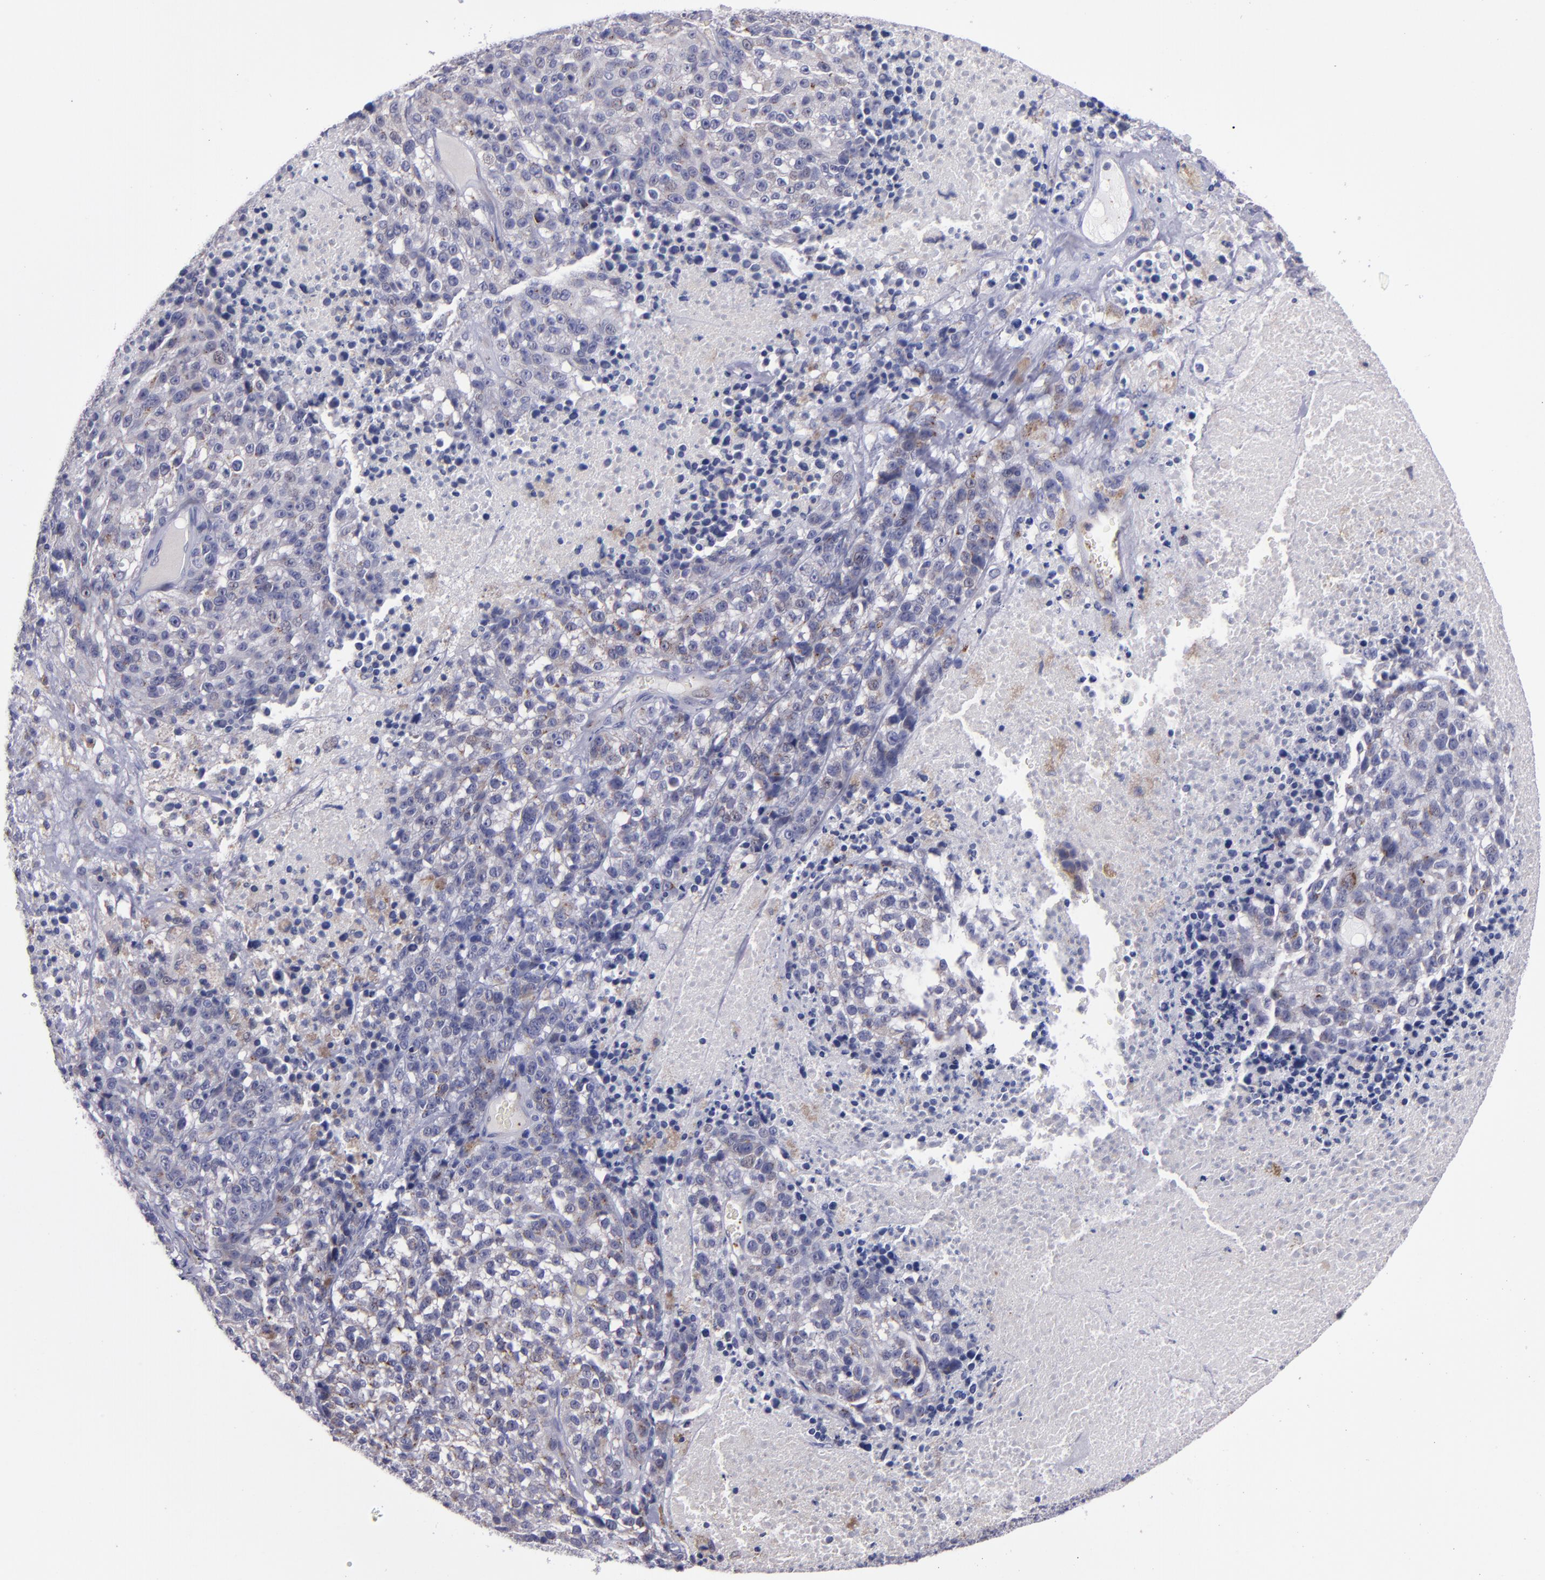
{"staining": {"intensity": "moderate", "quantity": "25%-75%", "location": "cytoplasmic/membranous"}, "tissue": "melanoma", "cell_type": "Tumor cells", "image_type": "cancer", "snomed": [{"axis": "morphology", "description": "Malignant melanoma, Metastatic site"}, {"axis": "topography", "description": "Cerebral cortex"}], "caption": "High-power microscopy captured an immunohistochemistry (IHC) image of malignant melanoma (metastatic site), revealing moderate cytoplasmic/membranous positivity in about 25%-75% of tumor cells.", "gene": "RAB41", "patient": {"sex": "female", "age": 52}}